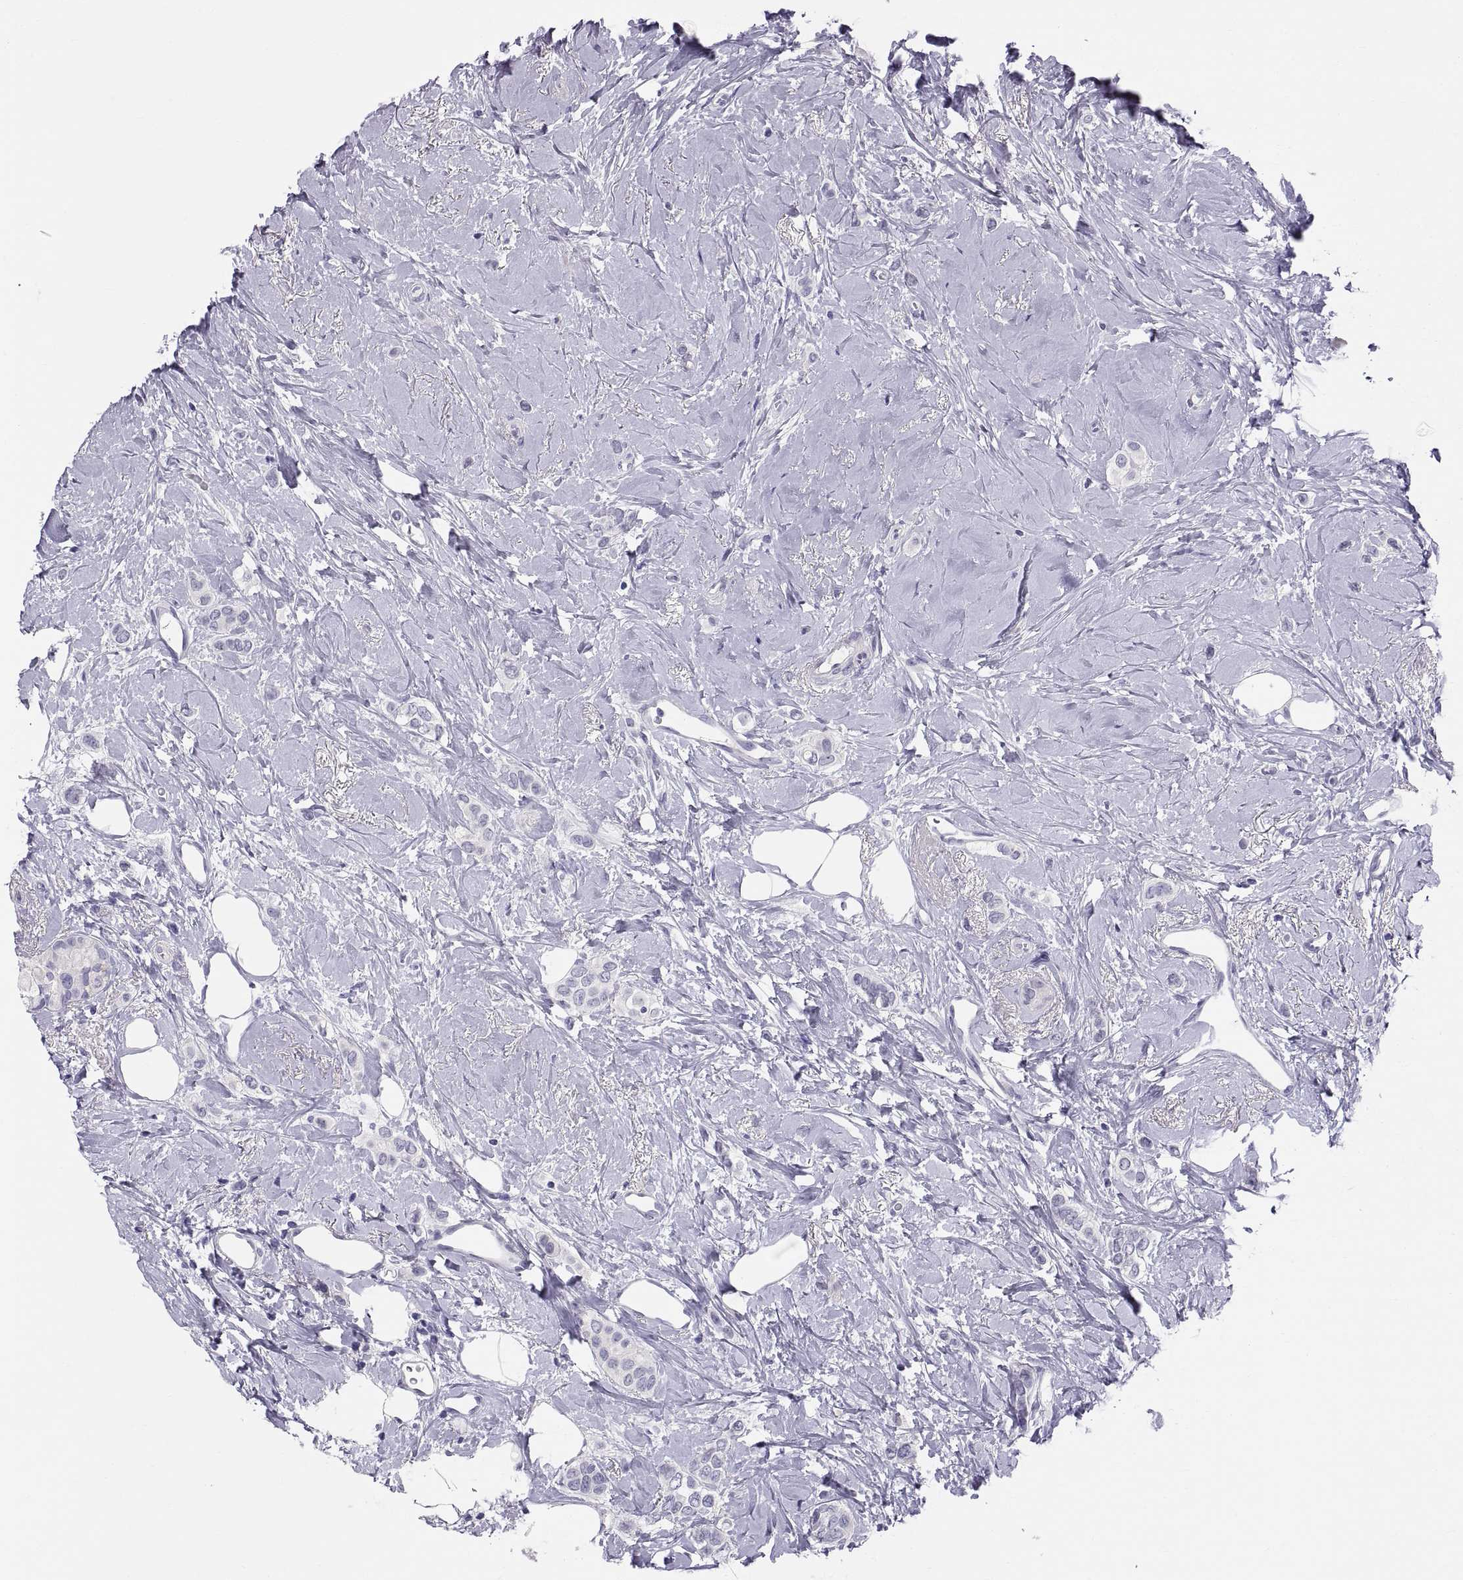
{"staining": {"intensity": "negative", "quantity": "none", "location": "none"}, "tissue": "breast cancer", "cell_type": "Tumor cells", "image_type": "cancer", "snomed": [{"axis": "morphology", "description": "Lobular carcinoma"}, {"axis": "topography", "description": "Breast"}], "caption": "Image shows no protein positivity in tumor cells of breast cancer (lobular carcinoma) tissue.", "gene": "RNASE12", "patient": {"sex": "female", "age": 66}}